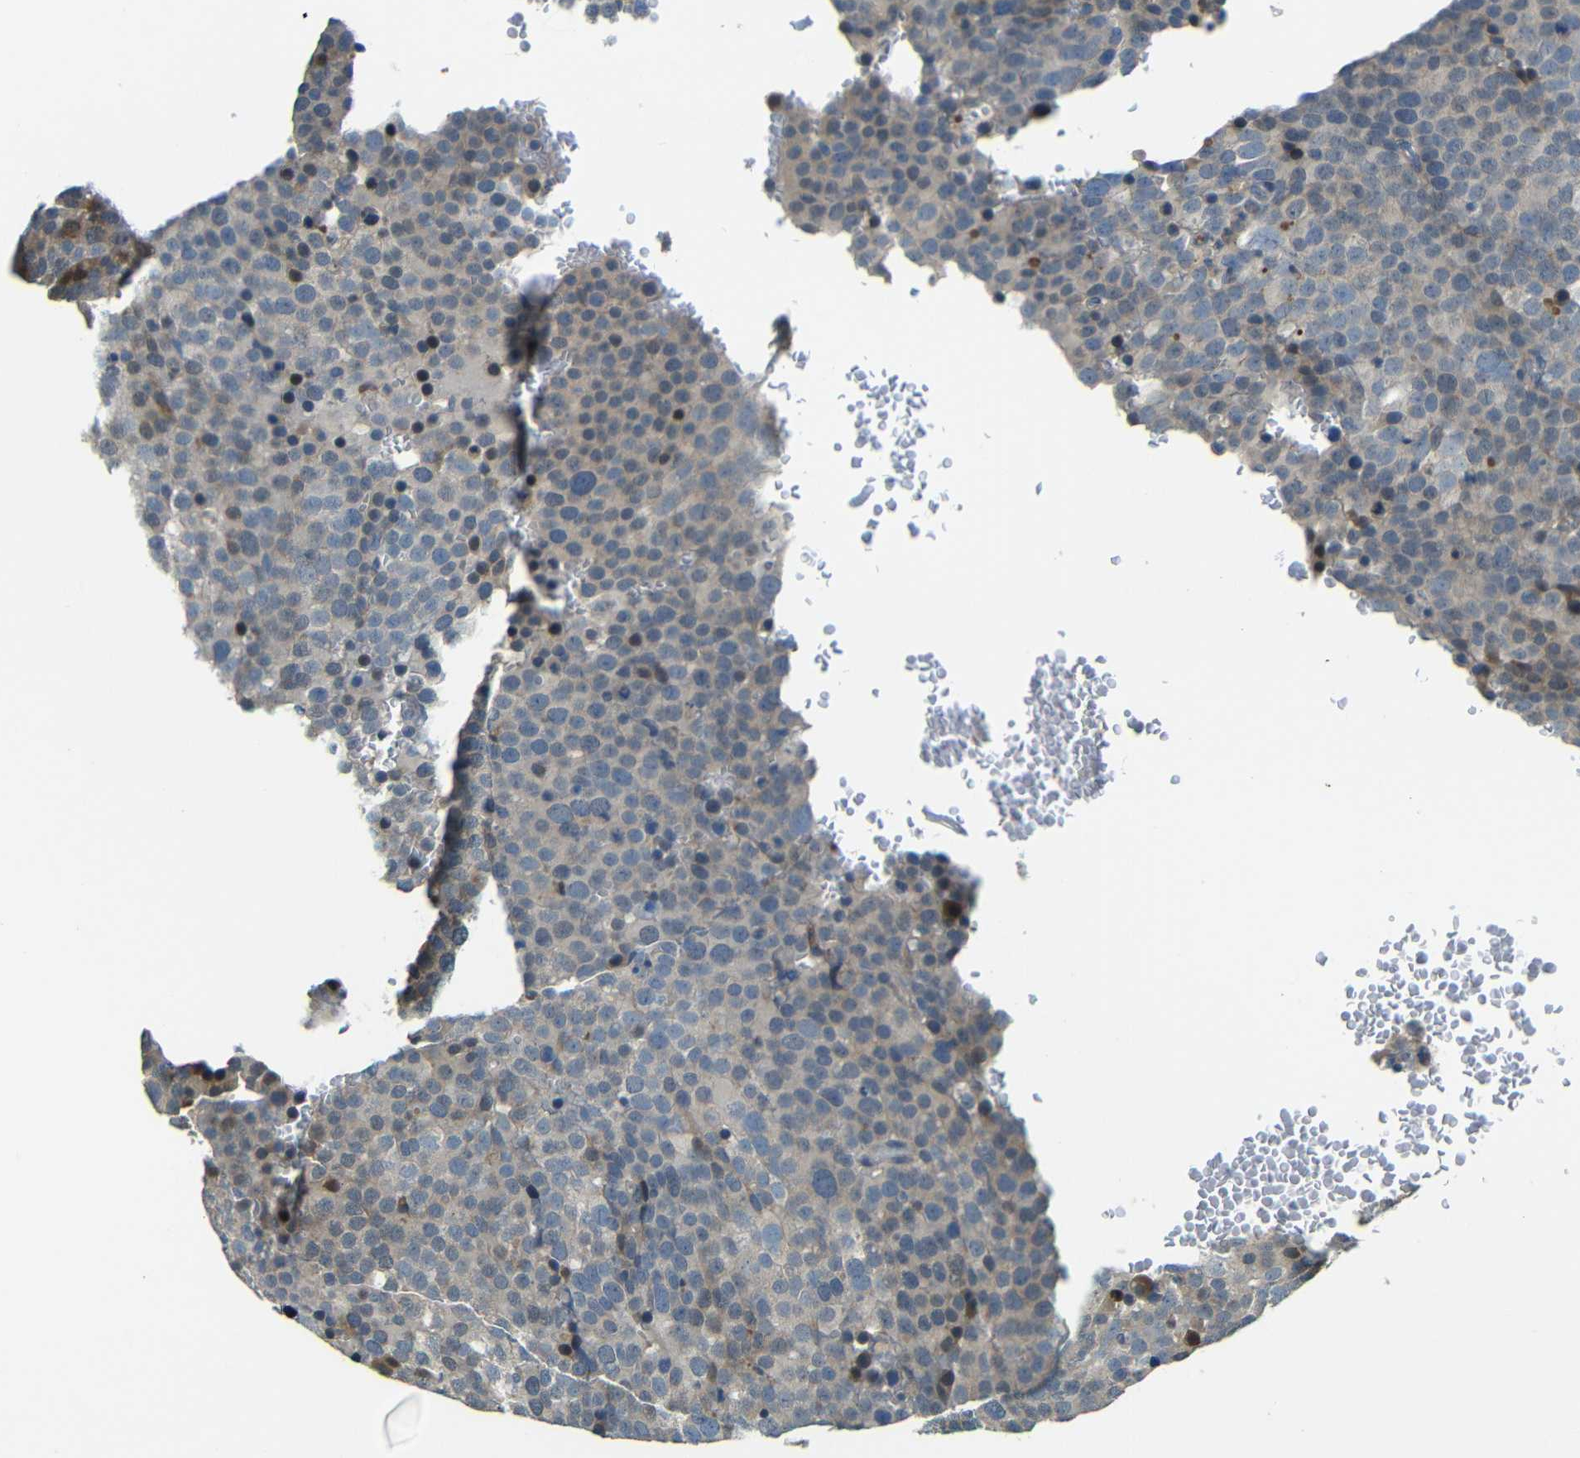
{"staining": {"intensity": "weak", "quantity": "<25%", "location": "cytoplasmic/membranous"}, "tissue": "testis cancer", "cell_type": "Tumor cells", "image_type": "cancer", "snomed": [{"axis": "morphology", "description": "Seminoma, NOS"}, {"axis": "topography", "description": "Testis"}], "caption": "Tumor cells are negative for protein expression in human testis cancer.", "gene": "FNDC3A", "patient": {"sex": "male", "age": 71}}